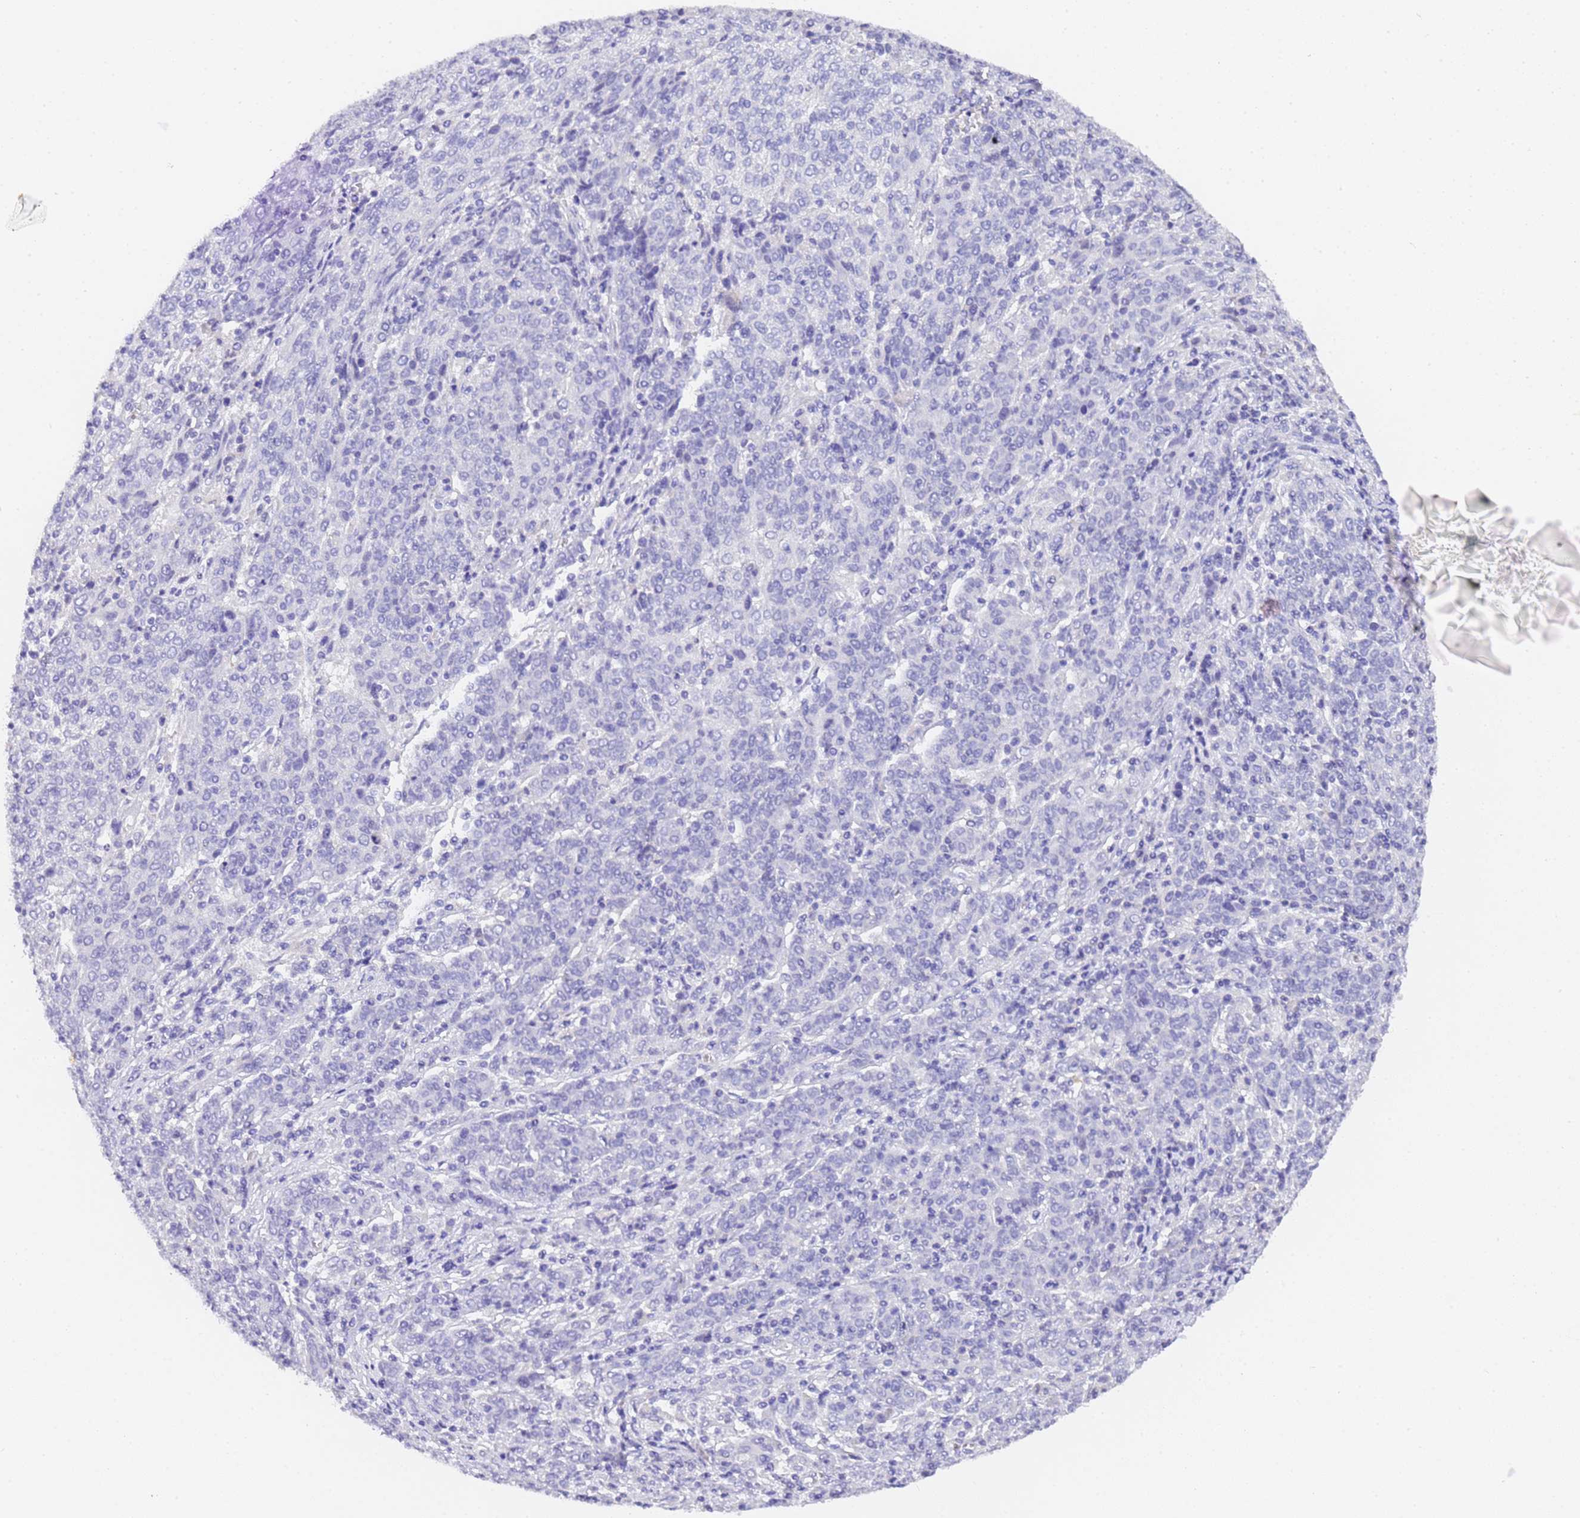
{"staining": {"intensity": "negative", "quantity": "none", "location": "none"}, "tissue": "cervical cancer", "cell_type": "Tumor cells", "image_type": "cancer", "snomed": [{"axis": "morphology", "description": "Squamous cell carcinoma, NOS"}, {"axis": "topography", "description": "Cervix"}], "caption": "This is a image of immunohistochemistry staining of cervical cancer, which shows no expression in tumor cells.", "gene": "GABRA1", "patient": {"sex": "female", "age": 67}}